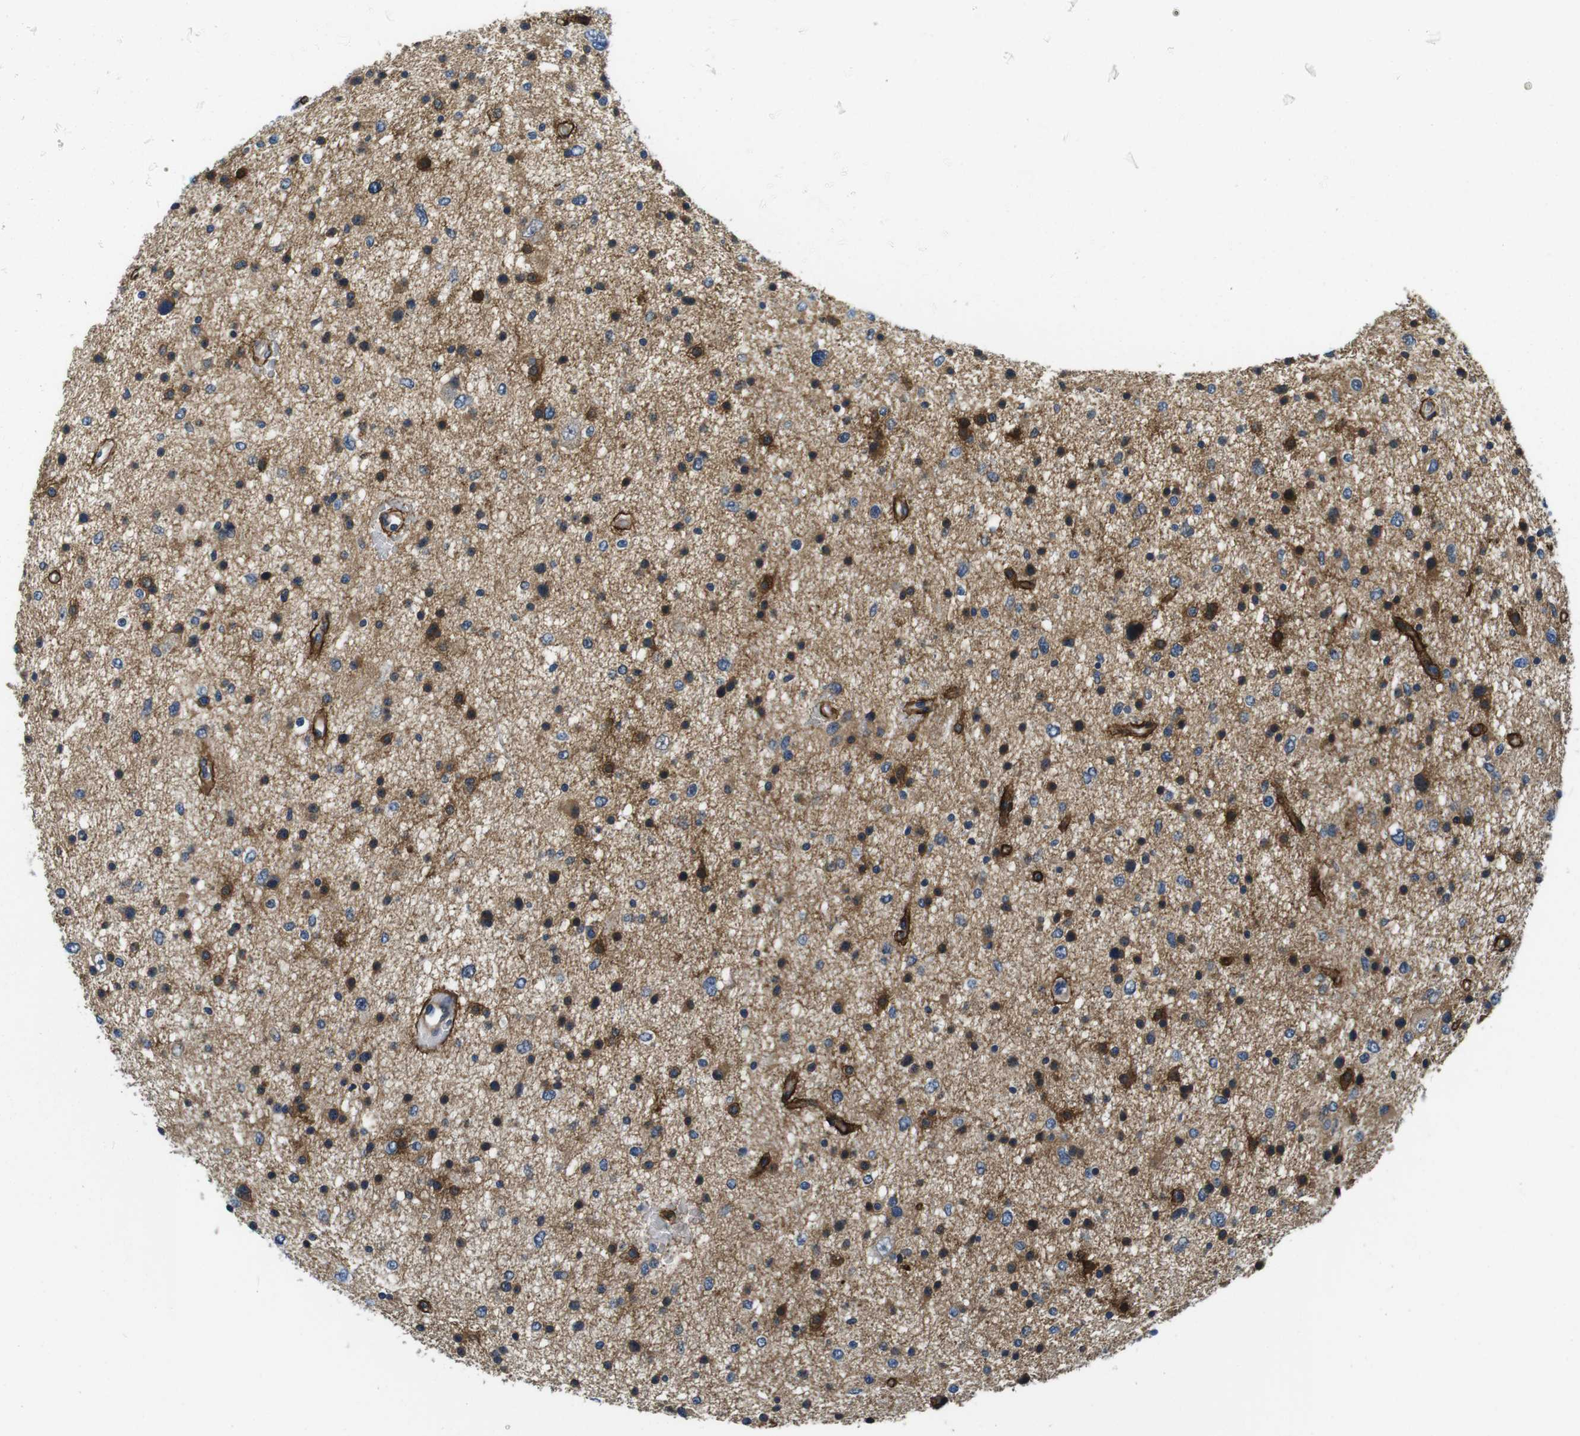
{"staining": {"intensity": "moderate", "quantity": "25%-75%", "location": "cytoplasmic/membranous"}, "tissue": "glioma", "cell_type": "Tumor cells", "image_type": "cancer", "snomed": [{"axis": "morphology", "description": "Glioma, malignant, Low grade"}, {"axis": "topography", "description": "Brain"}], "caption": "This is a micrograph of immunohistochemistry (IHC) staining of glioma, which shows moderate positivity in the cytoplasmic/membranous of tumor cells.", "gene": "DTNA", "patient": {"sex": "female", "age": 37}}